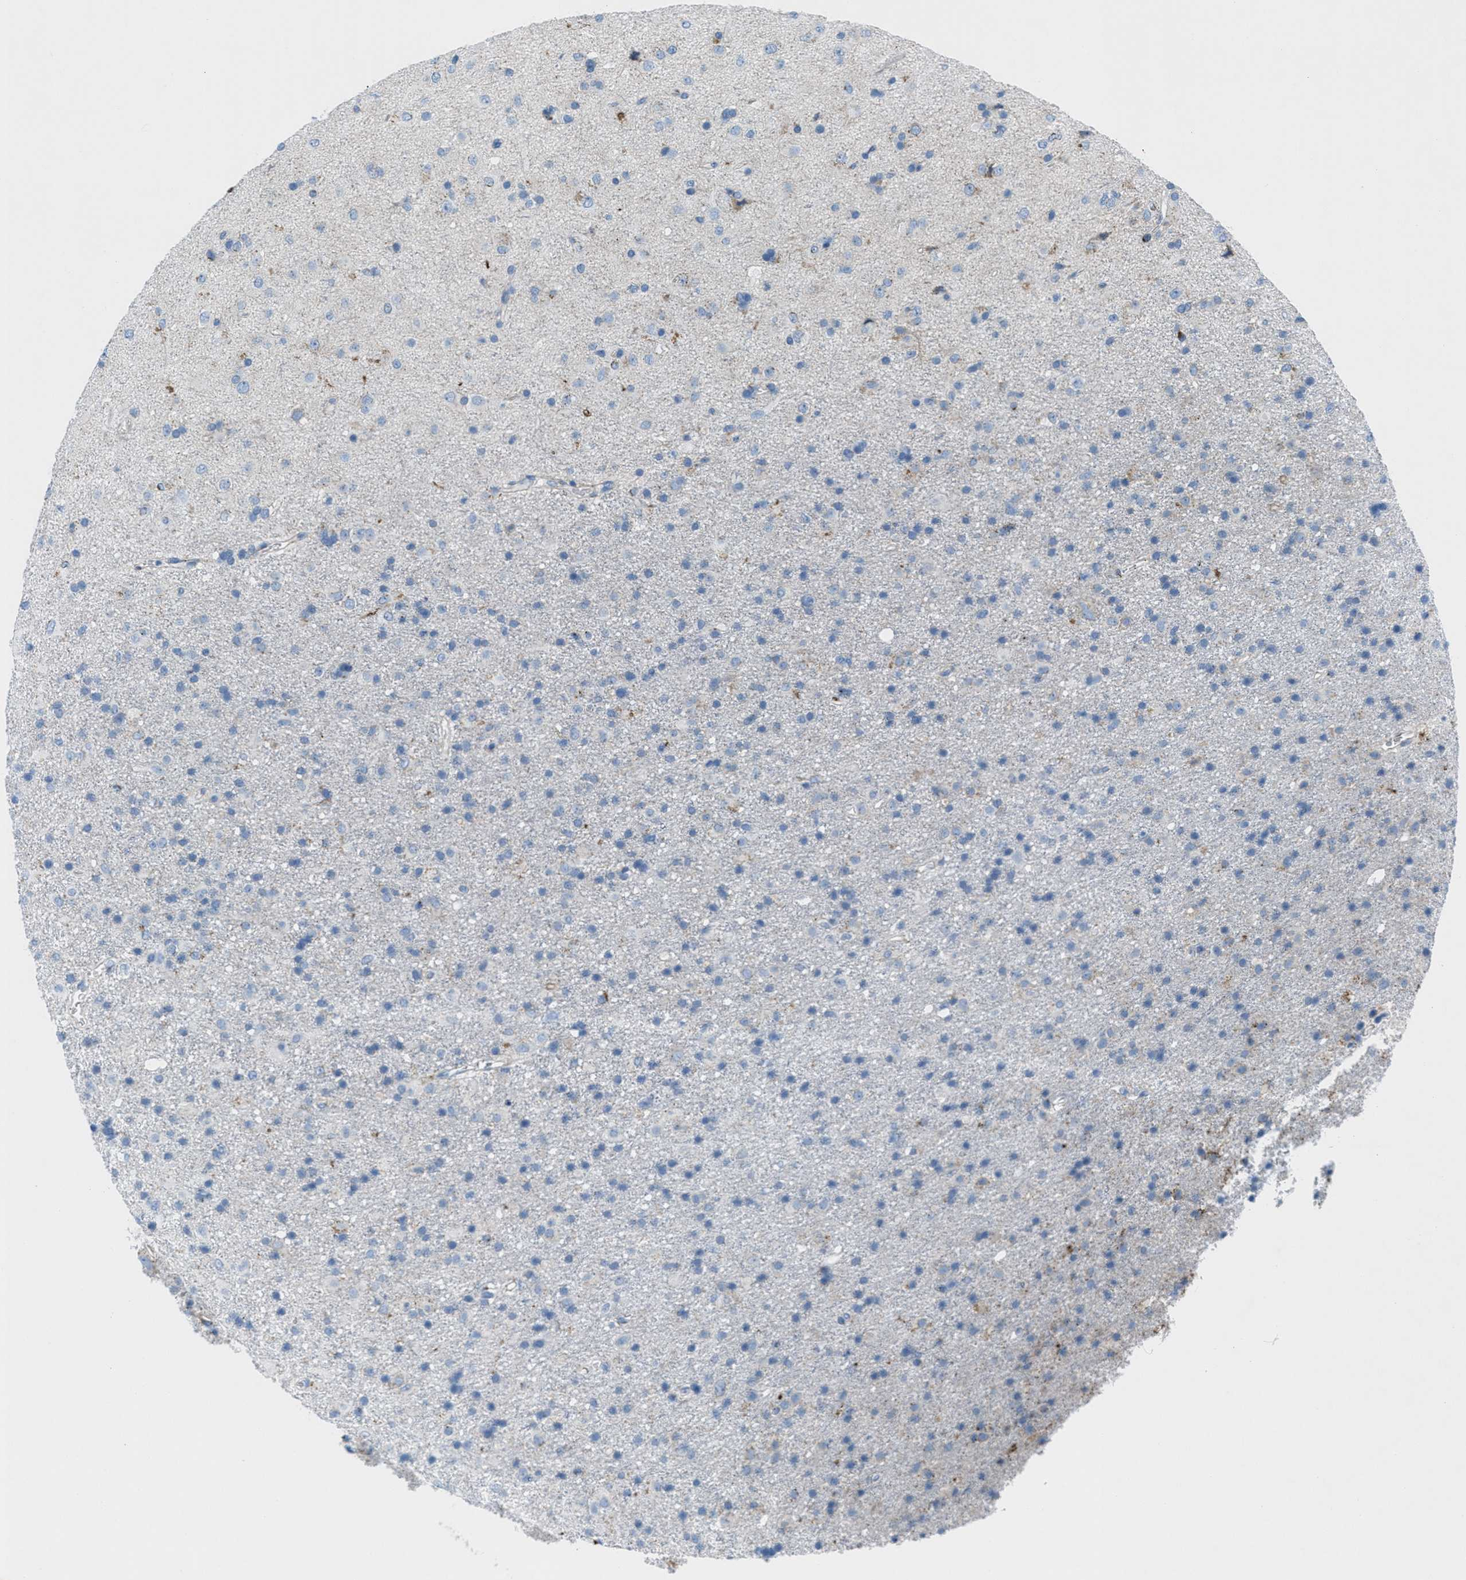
{"staining": {"intensity": "negative", "quantity": "none", "location": "none"}, "tissue": "glioma", "cell_type": "Tumor cells", "image_type": "cancer", "snomed": [{"axis": "morphology", "description": "Glioma, malignant, Low grade"}, {"axis": "topography", "description": "Brain"}], "caption": "Glioma was stained to show a protein in brown. There is no significant staining in tumor cells.", "gene": "MFSD13A", "patient": {"sex": "male", "age": 65}}